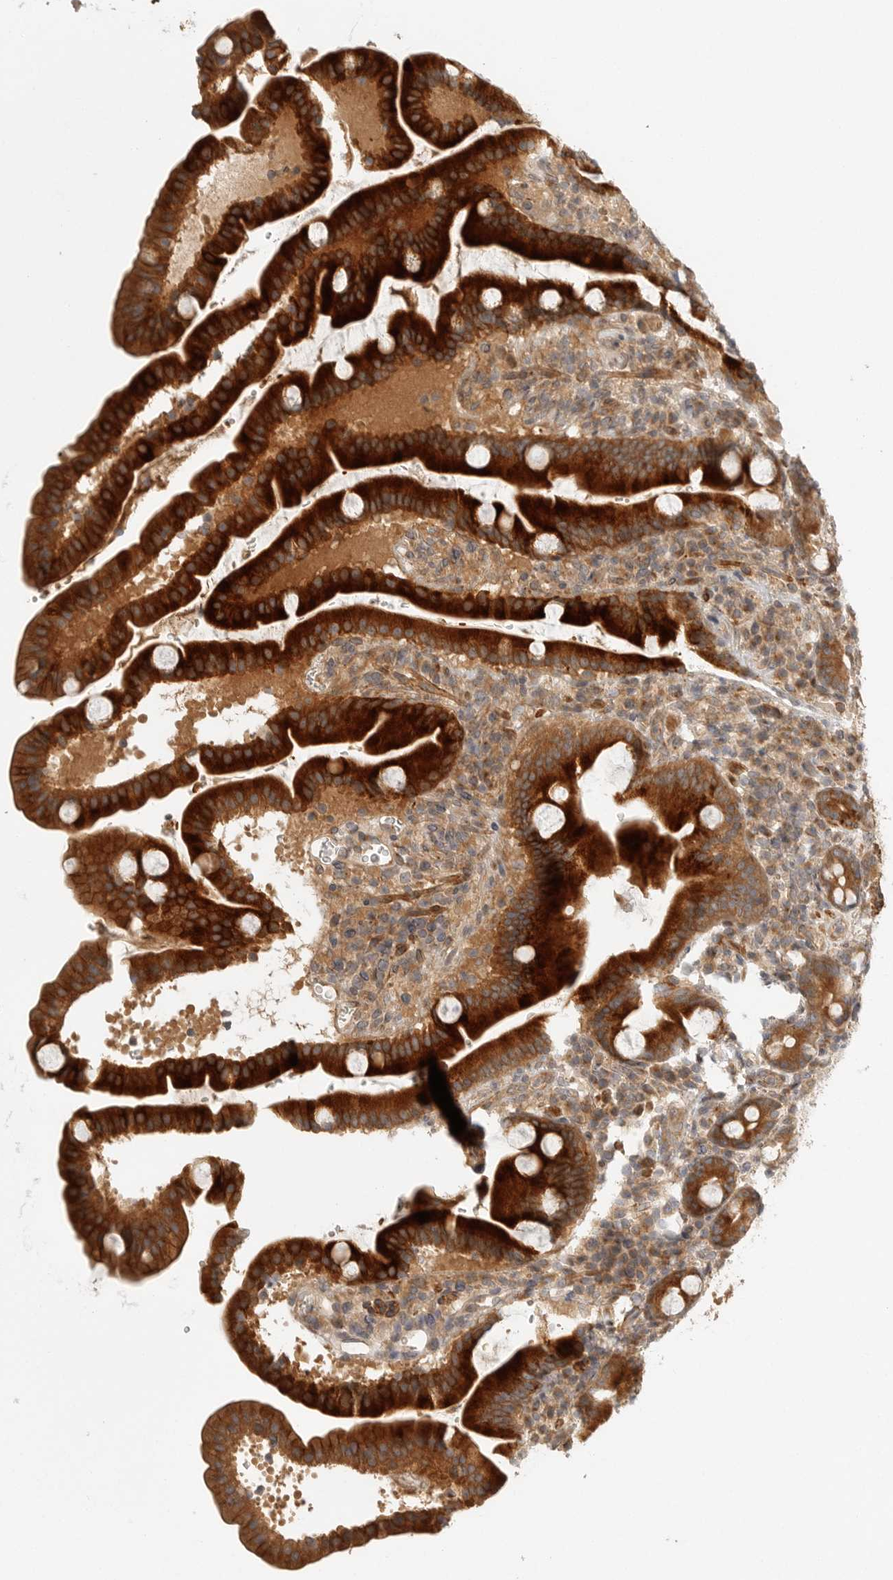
{"staining": {"intensity": "strong", "quantity": ">75%", "location": "cytoplasmic/membranous"}, "tissue": "duodenum", "cell_type": "Glandular cells", "image_type": "normal", "snomed": [{"axis": "morphology", "description": "Normal tissue, NOS"}, {"axis": "topography", "description": "Duodenum"}], "caption": "Human duodenum stained with a brown dye reveals strong cytoplasmic/membranous positive staining in approximately >75% of glandular cells.", "gene": "CCPG1", "patient": {"sex": "male", "age": 54}}